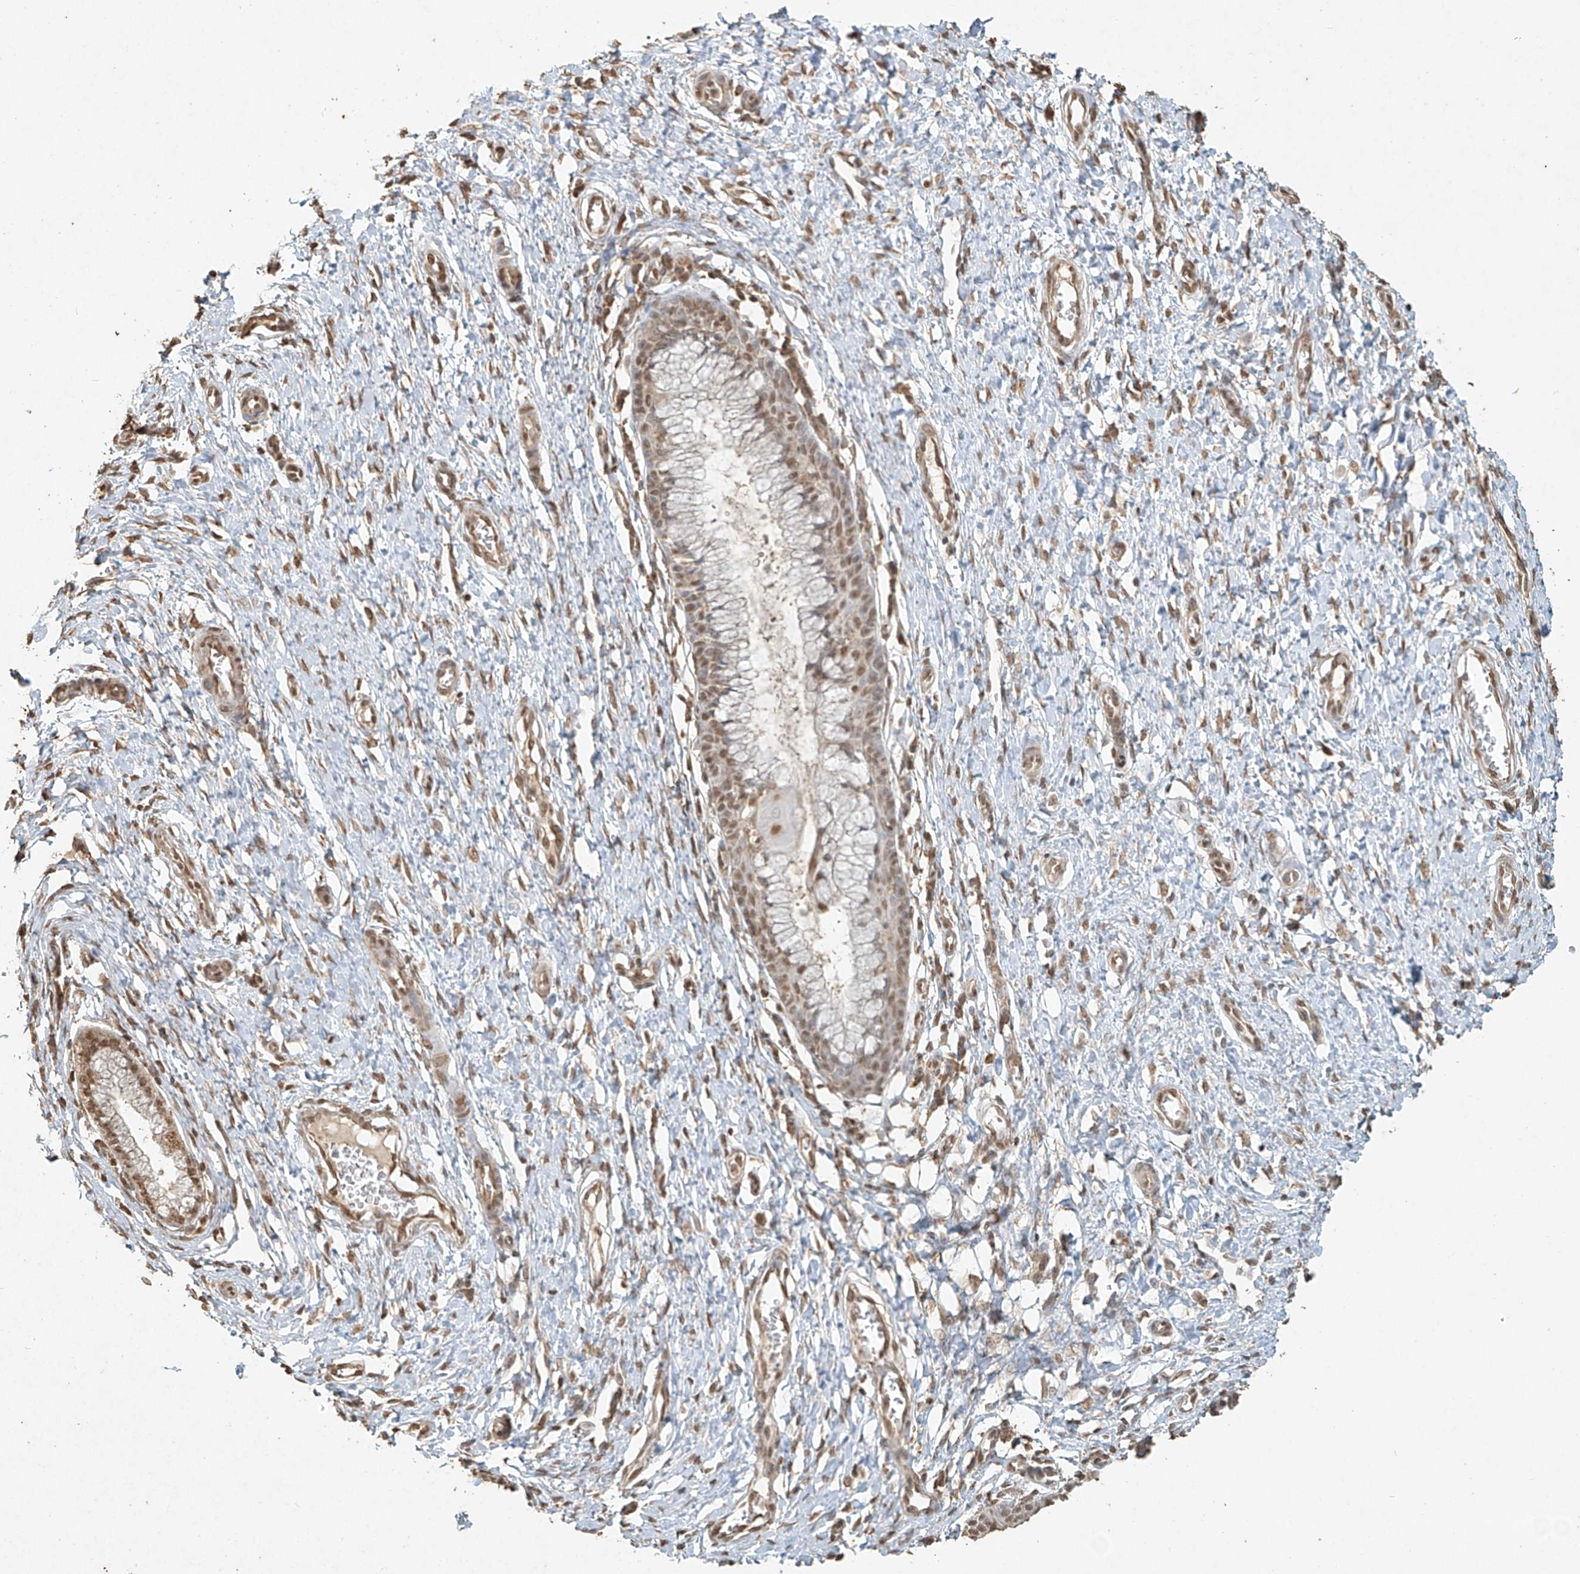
{"staining": {"intensity": "moderate", "quantity": "25%-75%", "location": "cytoplasmic/membranous,nuclear"}, "tissue": "cervix", "cell_type": "Glandular cells", "image_type": "normal", "snomed": [{"axis": "morphology", "description": "Normal tissue, NOS"}, {"axis": "topography", "description": "Cervix"}], "caption": "This histopathology image demonstrates immunohistochemistry (IHC) staining of unremarkable cervix, with medium moderate cytoplasmic/membranous,nuclear expression in approximately 25%-75% of glandular cells.", "gene": "TIGAR", "patient": {"sex": "female", "age": 55}}